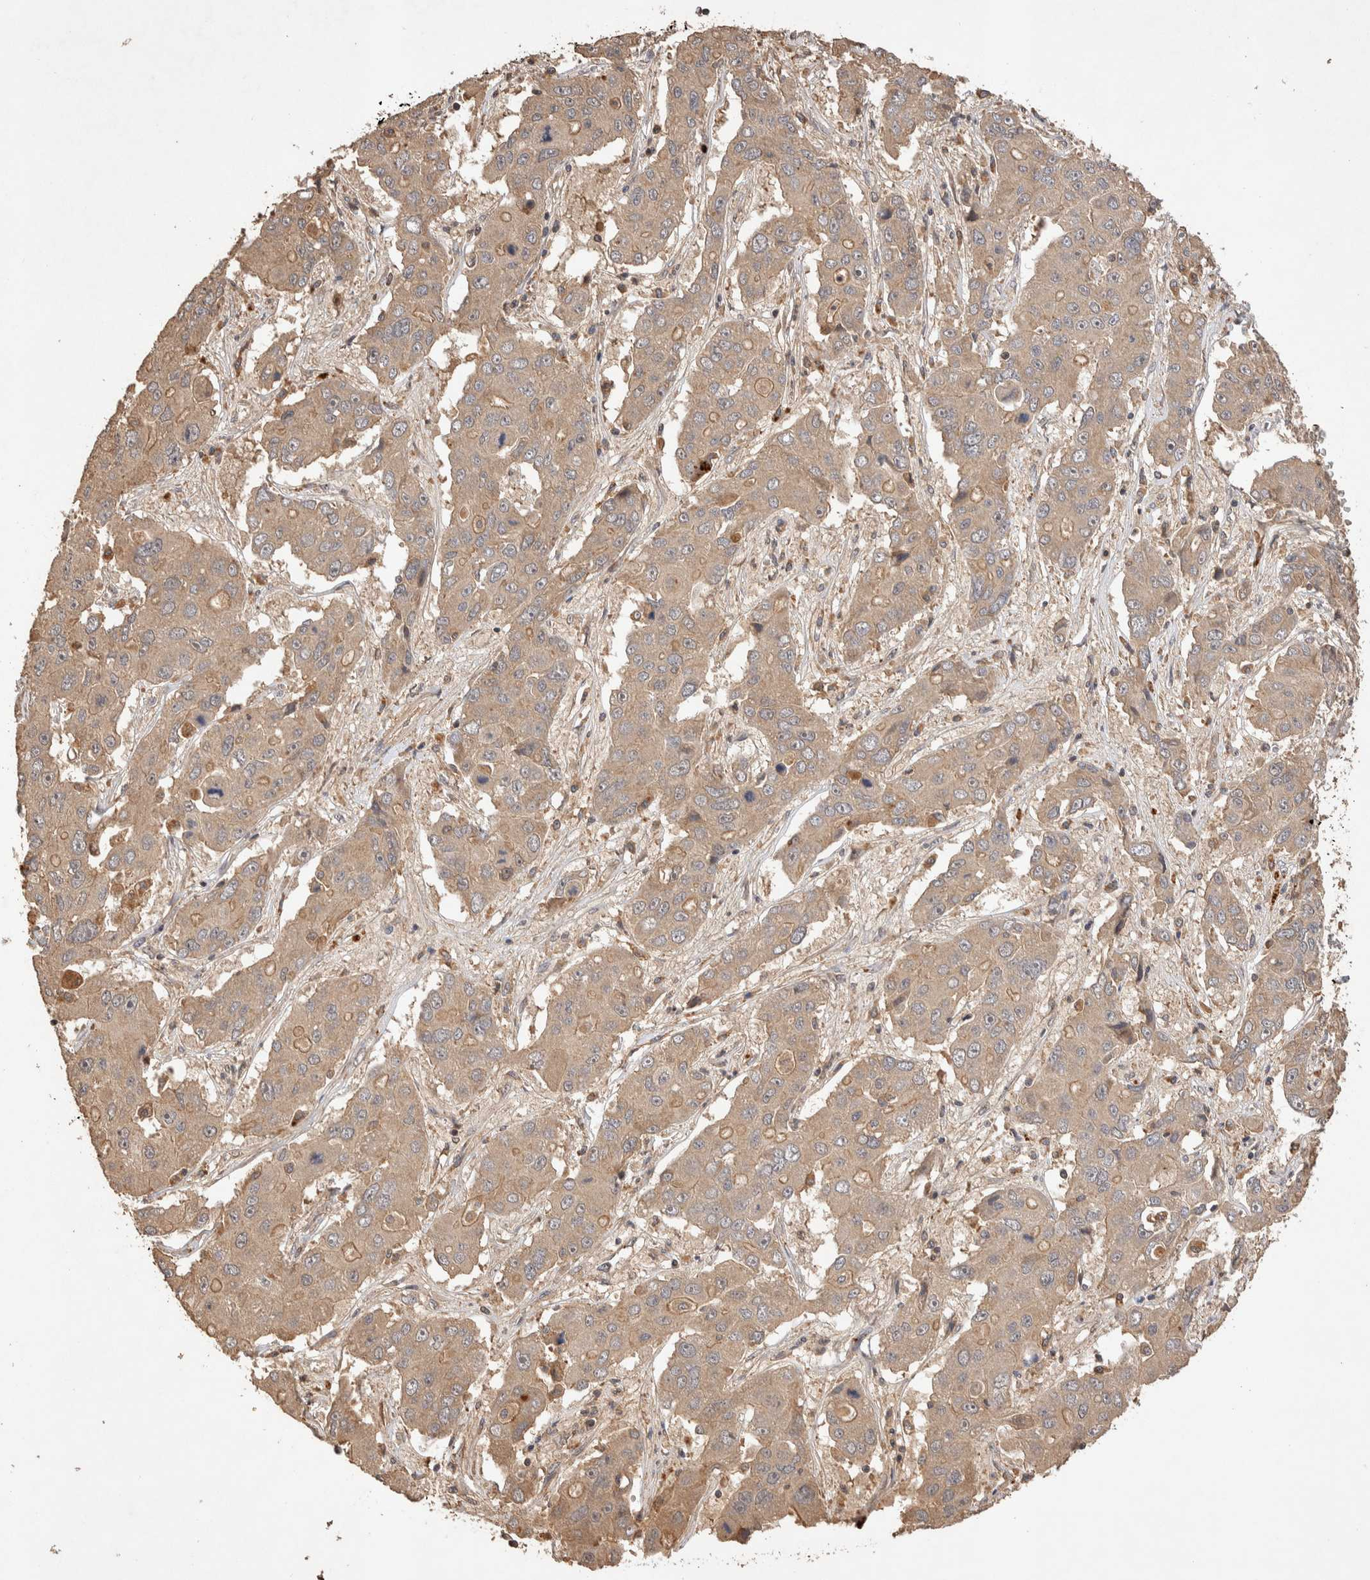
{"staining": {"intensity": "weak", "quantity": ">75%", "location": "cytoplasmic/membranous"}, "tissue": "liver cancer", "cell_type": "Tumor cells", "image_type": "cancer", "snomed": [{"axis": "morphology", "description": "Cholangiocarcinoma"}, {"axis": "topography", "description": "Liver"}], "caption": "Human liver cholangiocarcinoma stained with a brown dye exhibits weak cytoplasmic/membranous positive expression in about >75% of tumor cells.", "gene": "NSMAF", "patient": {"sex": "male", "age": 67}}